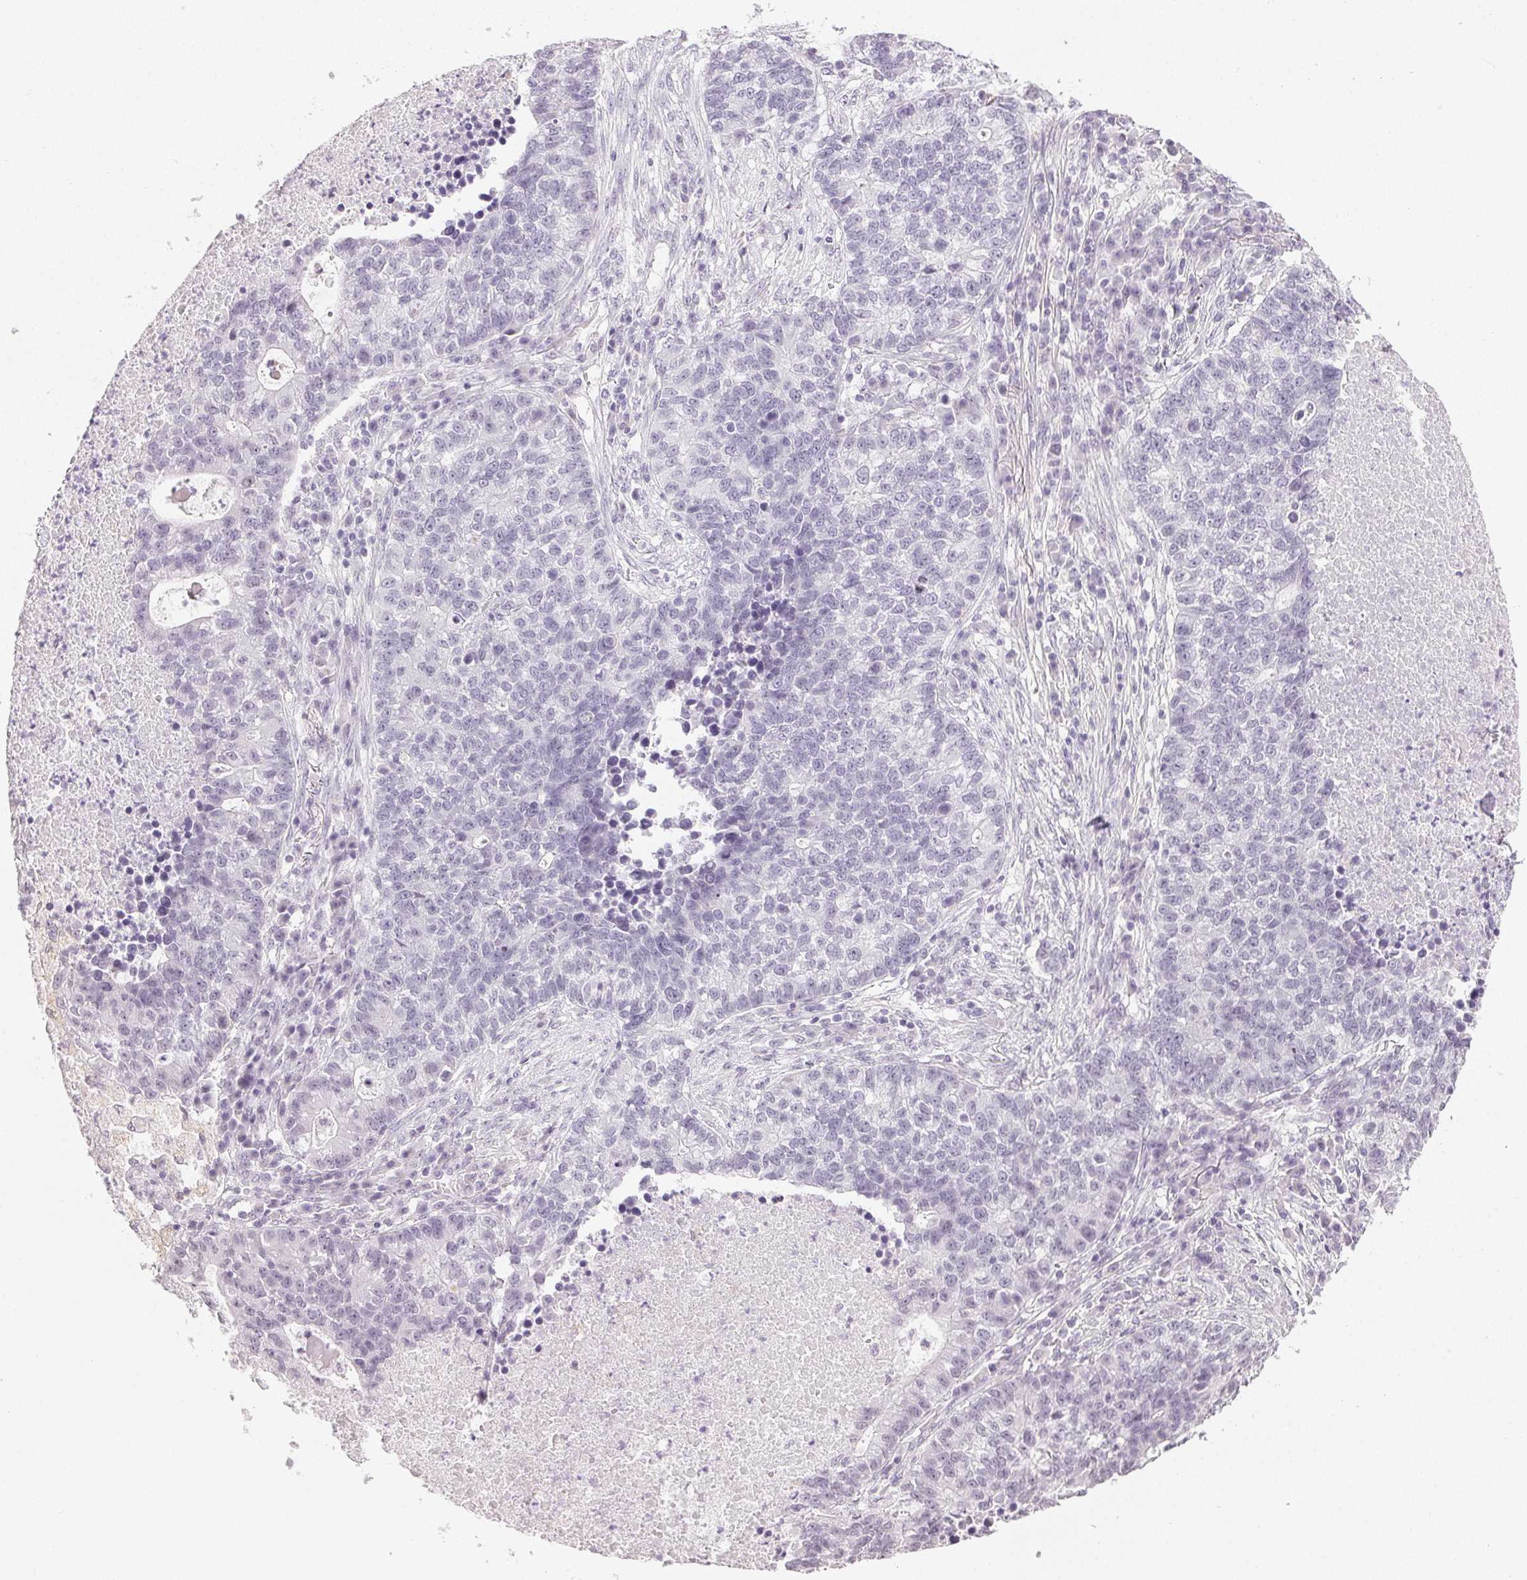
{"staining": {"intensity": "negative", "quantity": "none", "location": "none"}, "tissue": "lung cancer", "cell_type": "Tumor cells", "image_type": "cancer", "snomed": [{"axis": "morphology", "description": "Adenocarcinoma, NOS"}, {"axis": "topography", "description": "Lung"}], "caption": "Immunohistochemistry histopathology image of human lung cancer (adenocarcinoma) stained for a protein (brown), which reveals no expression in tumor cells.", "gene": "TMEM174", "patient": {"sex": "male", "age": 57}}